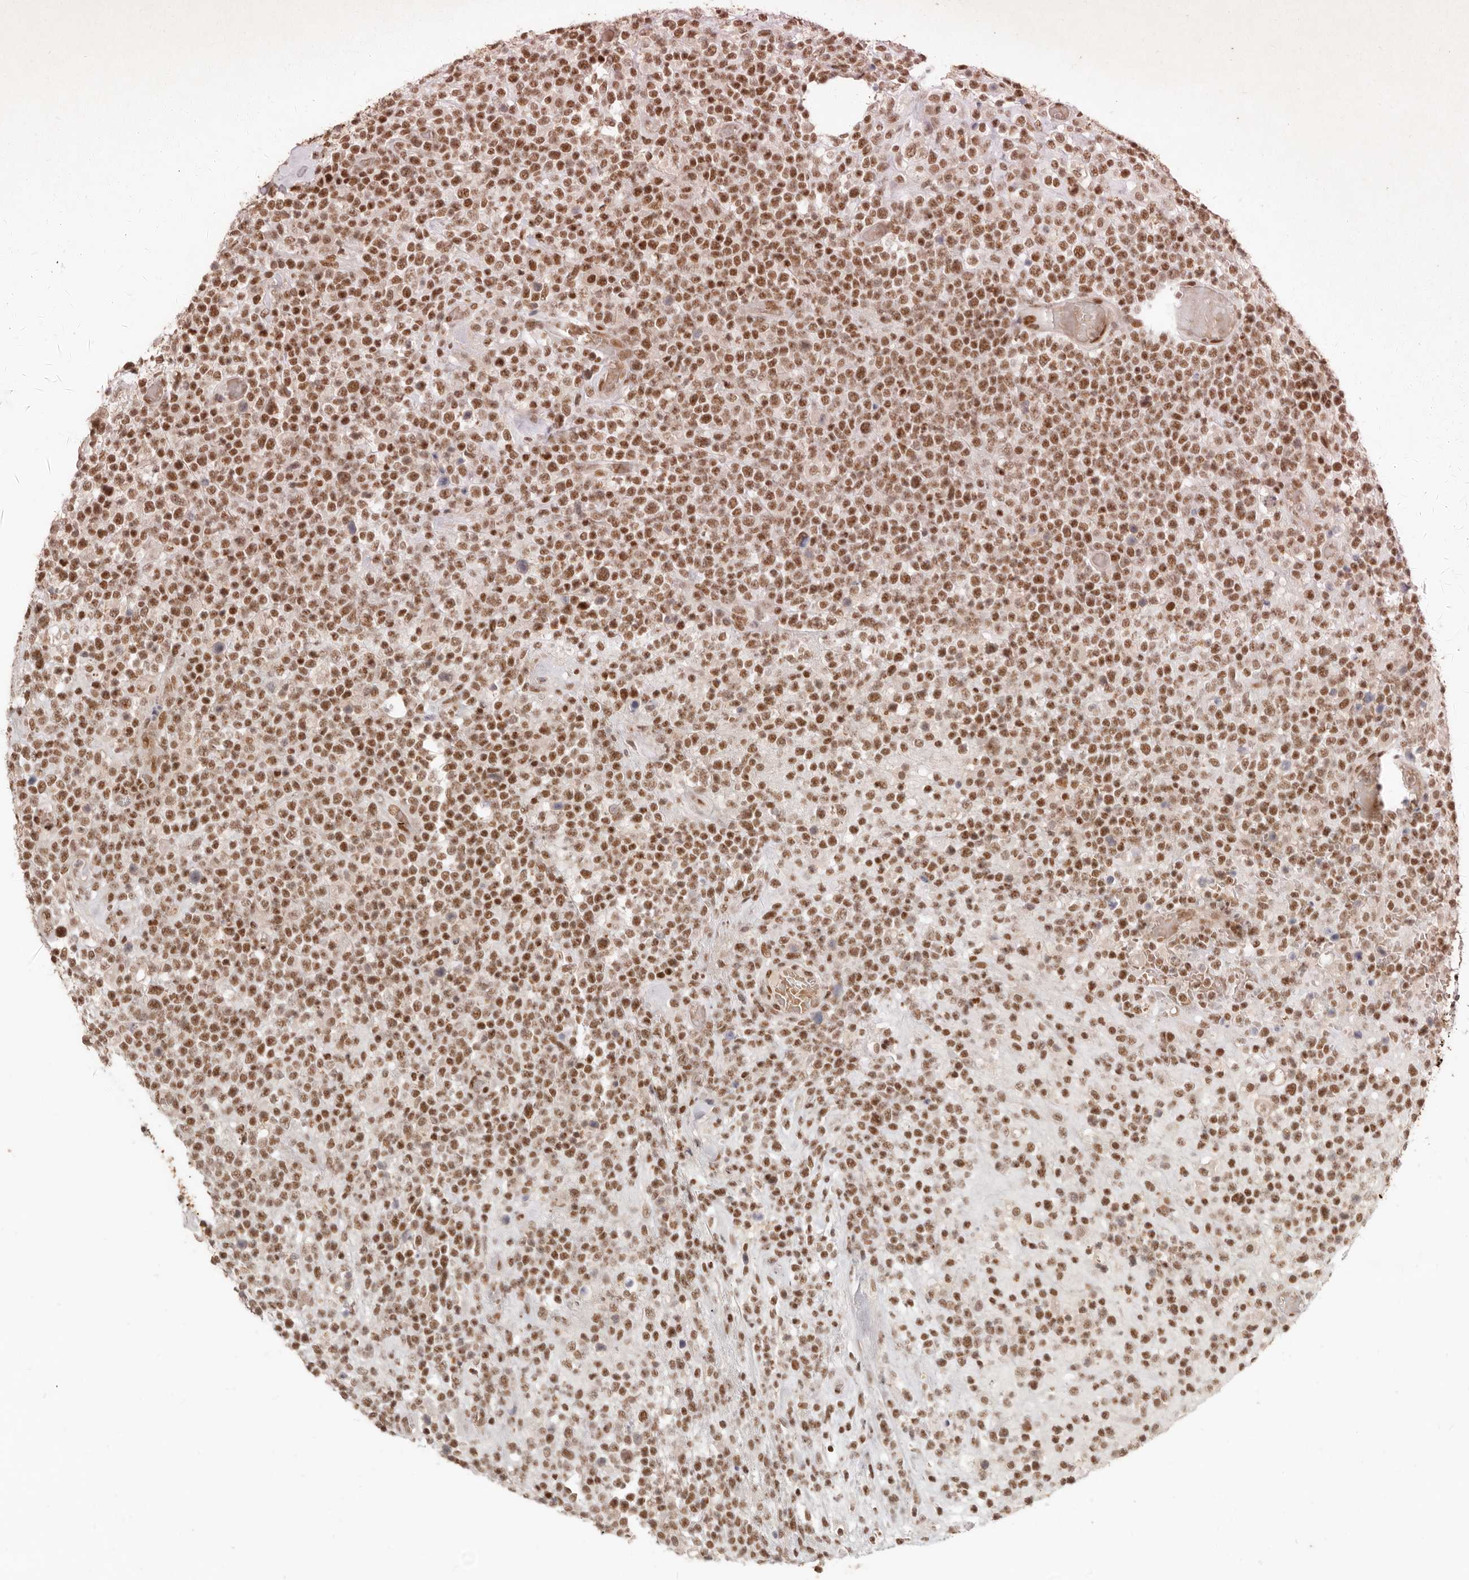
{"staining": {"intensity": "moderate", "quantity": ">75%", "location": "nuclear"}, "tissue": "lymphoma", "cell_type": "Tumor cells", "image_type": "cancer", "snomed": [{"axis": "morphology", "description": "Malignant lymphoma, non-Hodgkin's type, High grade"}, {"axis": "topography", "description": "Colon"}], "caption": "Lymphoma tissue exhibits moderate nuclear expression in approximately >75% of tumor cells, visualized by immunohistochemistry.", "gene": "GABPA", "patient": {"sex": "female", "age": 53}}